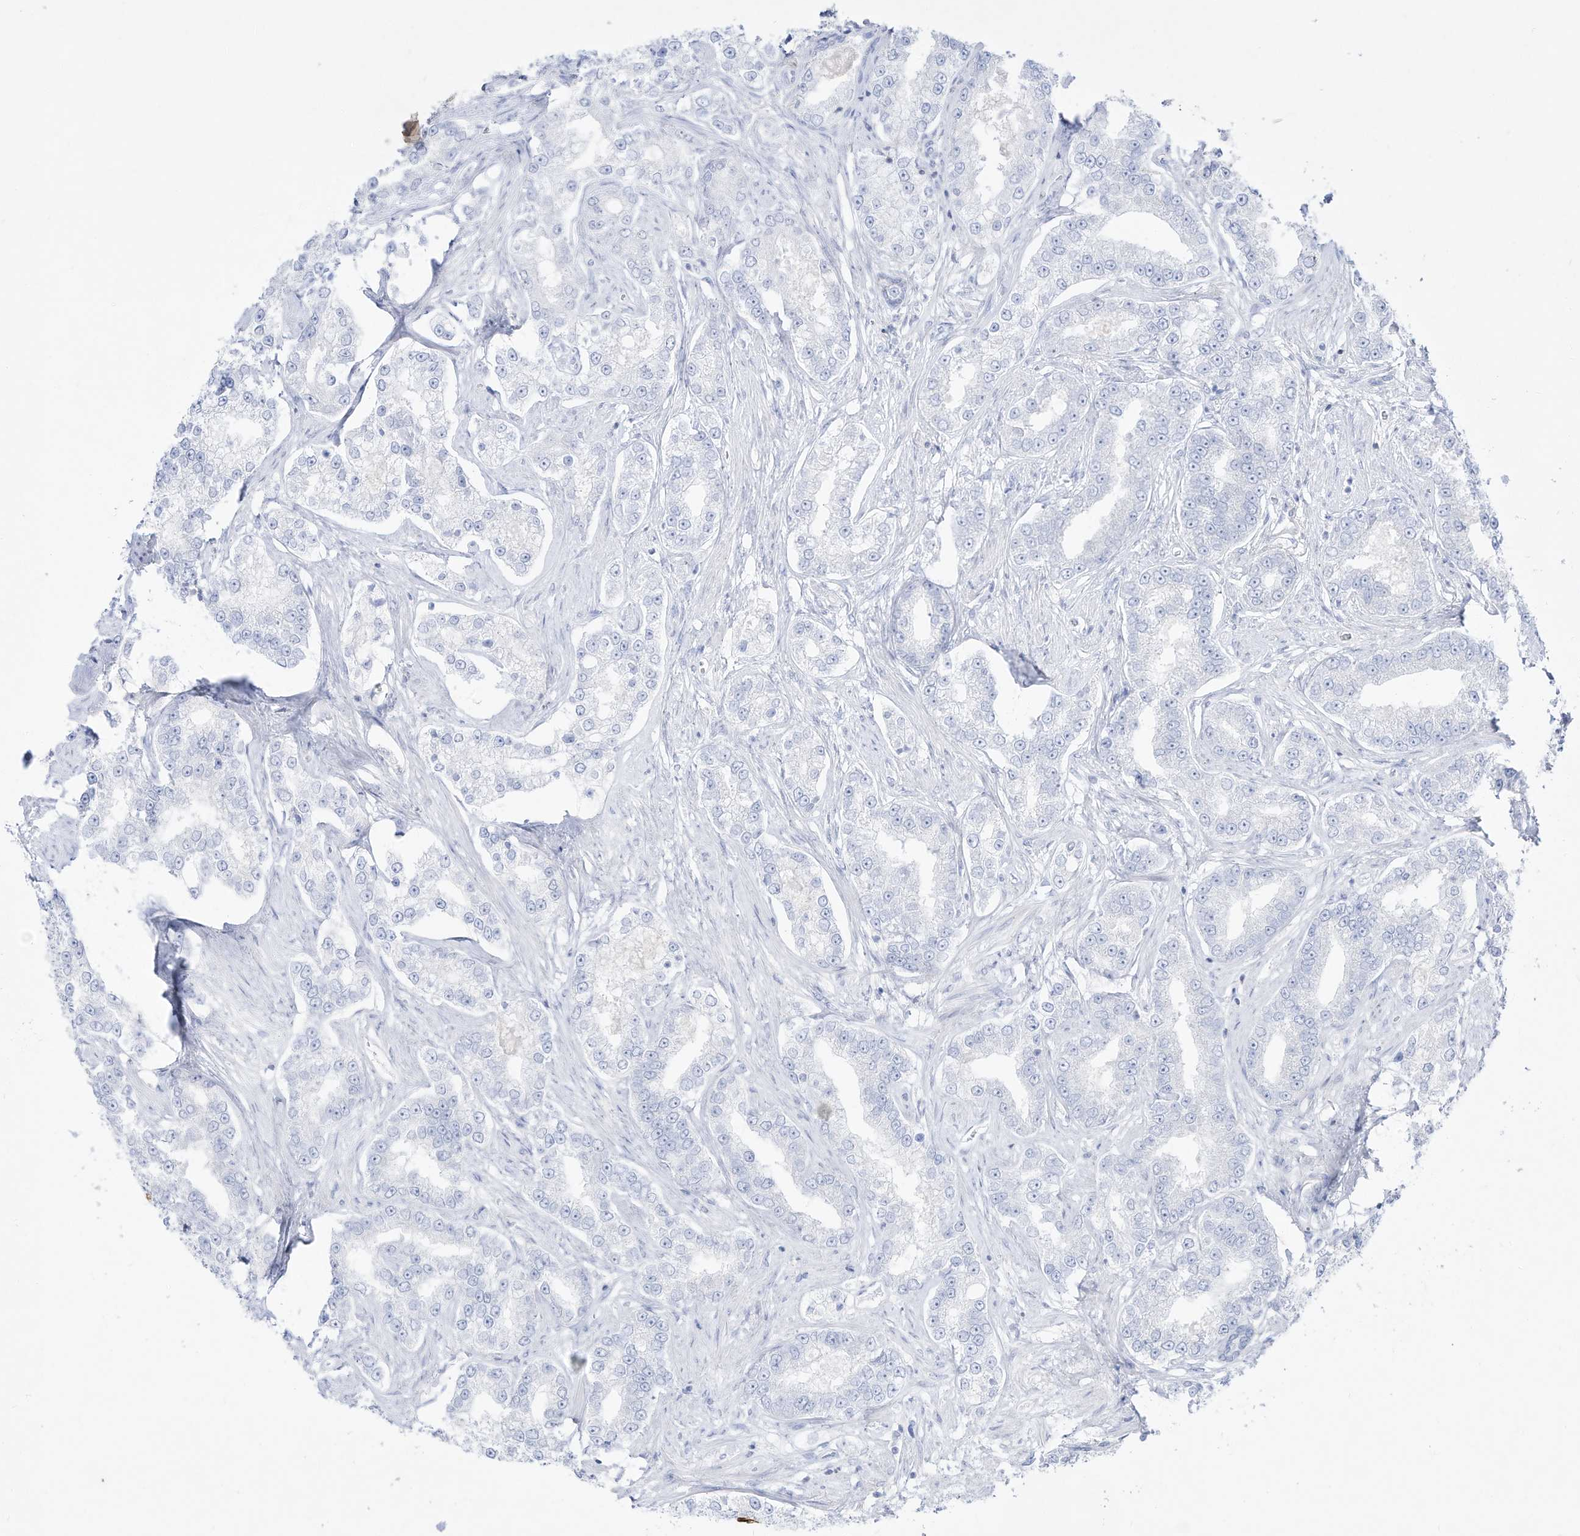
{"staining": {"intensity": "negative", "quantity": "none", "location": "none"}, "tissue": "prostate cancer", "cell_type": "Tumor cells", "image_type": "cancer", "snomed": [{"axis": "morphology", "description": "Normal tissue, NOS"}, {"axis": "morphology", "description": "Adenocarcinoma, High grade"}, {"axis": "topography", "description": "Prostate"}], "caption": "Immunohistochemistry (IHC) micrograph of high-grade adenocarcinoma (prostate) stained for a protein (brown), which displays no positivity in tumor cells. (IHC, brightfield microscopy, high magnification).", "gene": "DMKN", "patient": {"sex": "male", "age": 83}}